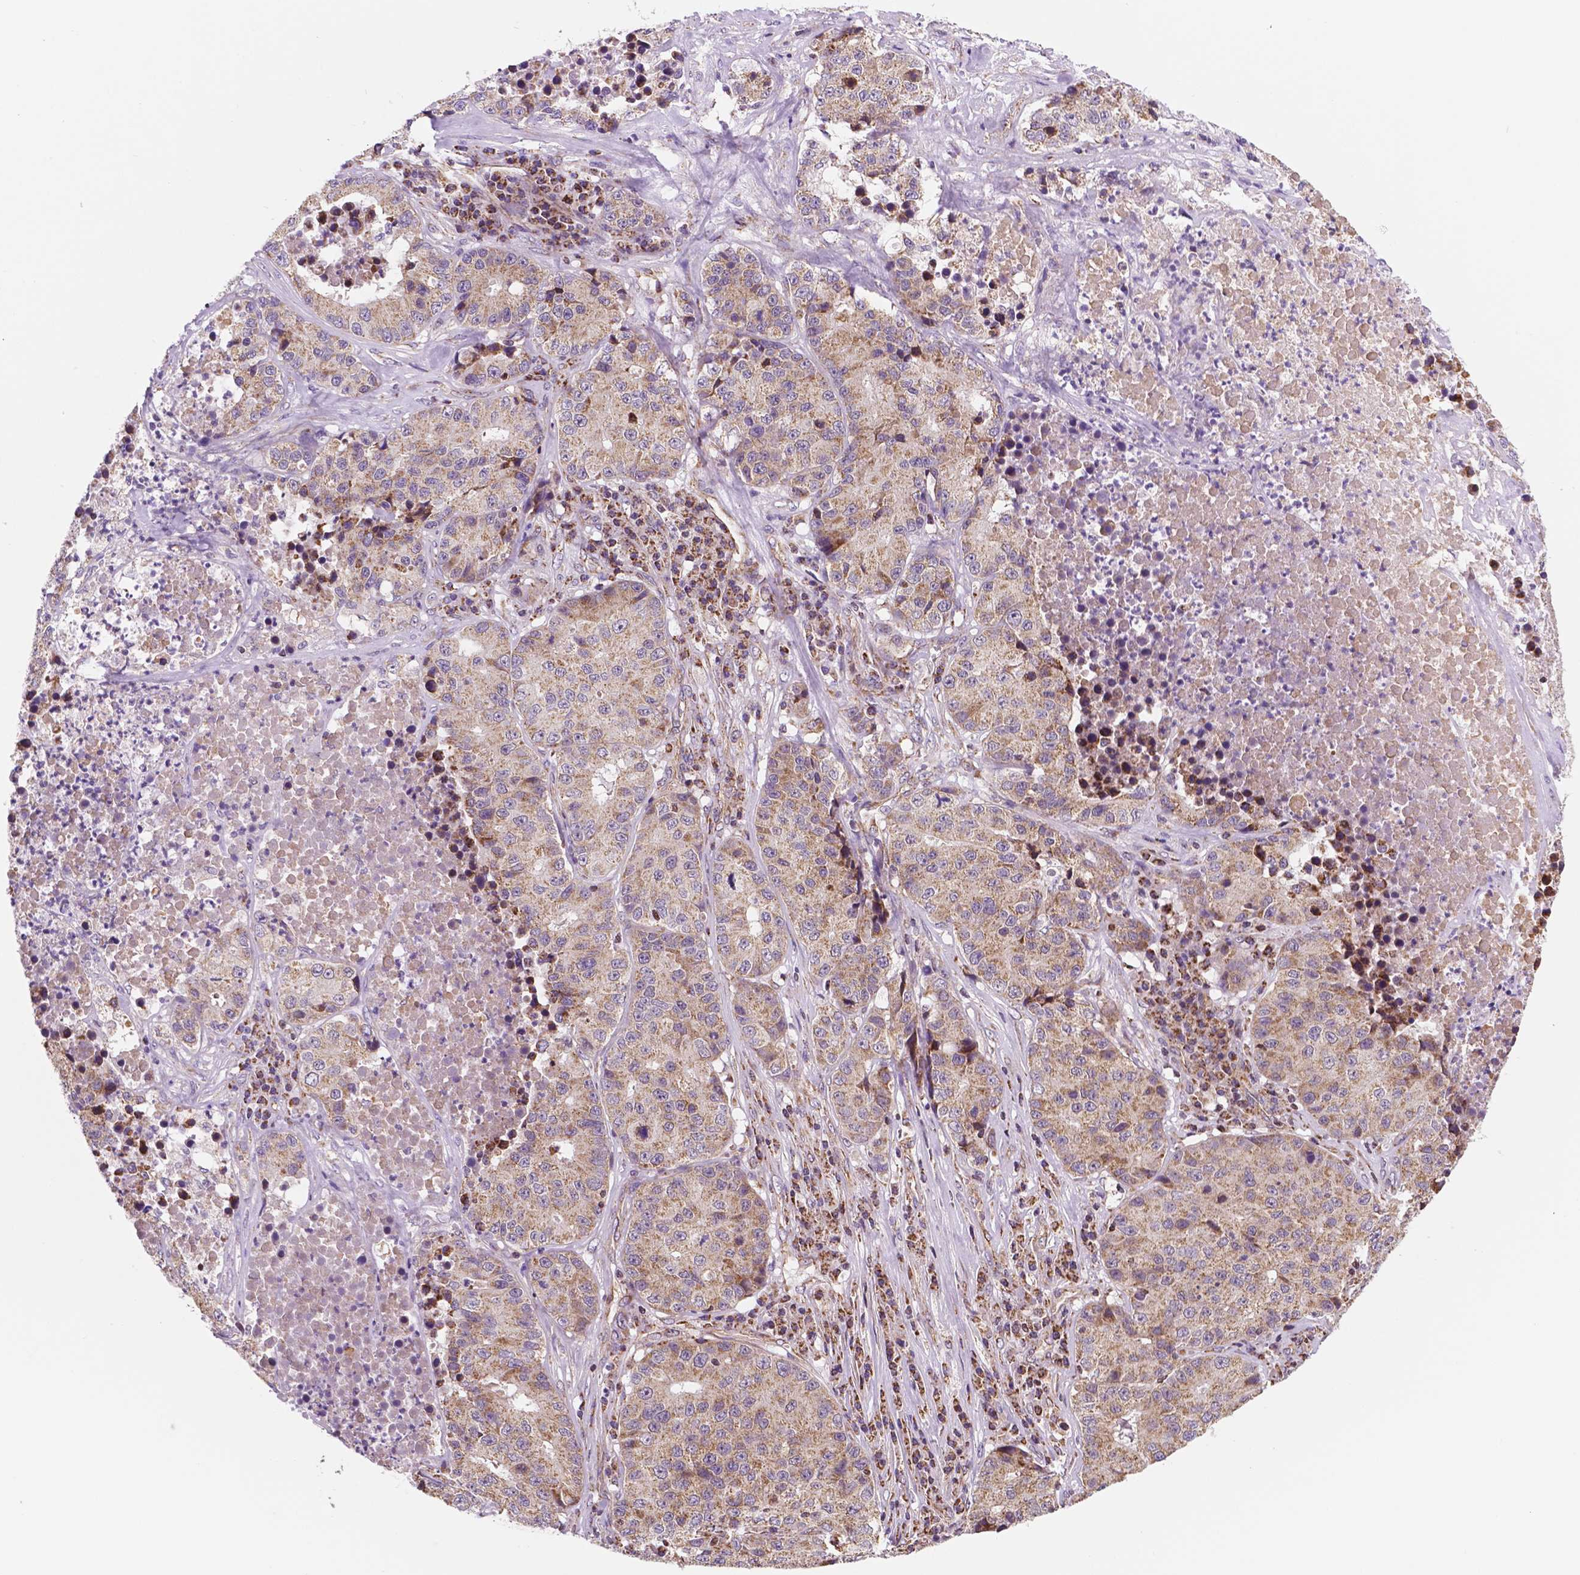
{"staining": {"intensity": "weak", "quantity": ">75%", "location": "cytoplasmic/membranous"}, "tissue": "stomach cancer", "cell_type": "Tumor cells", "image_type": "cancer", "snomed": [{"axis": "morphology", "description": "Adenocarcinoma, NOS"}, {"axis": "topography", "description": "Stomach"}], "caption": "There is low levels of weak cytoplasmic/membranous positivity in tumor cells of adenocarcinoma (stomach), as demonstrated by immunohistochemical staining (brown color).", "gene": "GEMIN4", "patient": {"sex": "male", "age": 71}}